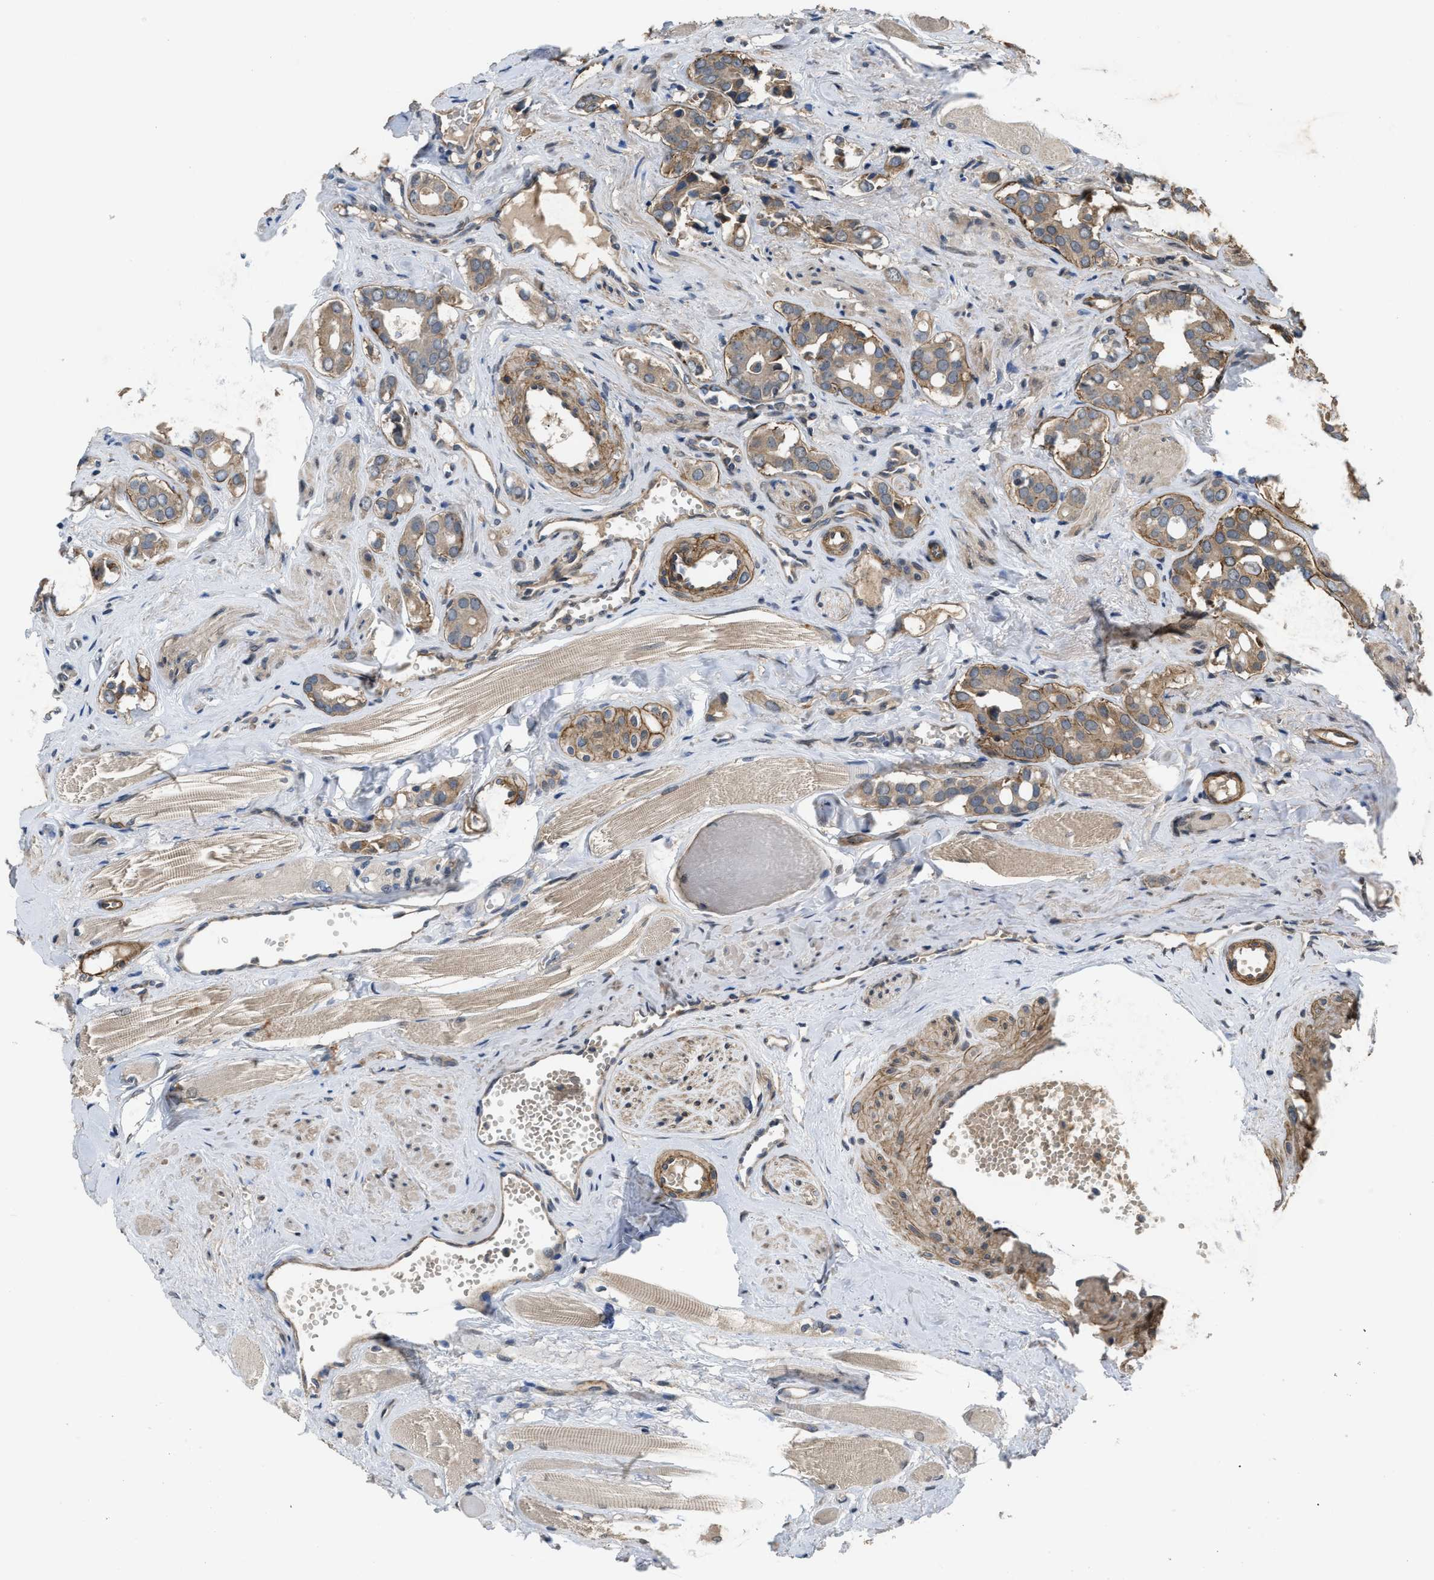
{"staining": {"intensity": "moderate", "quantity": ">75%", "location": "cytoplasmic/membranous"}, "tissue": "prostate cancer", "cell_type": "Tumor cells", "image_type": "cancer", "snomed": [{"axis": "morphology", "description": "Adenocarcinoma, High grade"}, {"axis": "topography", "description": "Prostate"}], "caption": "Prostate high-grade adenocarcinoma was stained to show a protein in brown. There is medium levels of moderate cytoplasmic/membranous staining in about >75% of tumor cells. The staining is performed using DAB brown chromogen to label protein expression. The nuclei are counter-stained blue using hematoxylin.", "gene": "UTRN", "patient": {"sex": "male", "age": 52}}